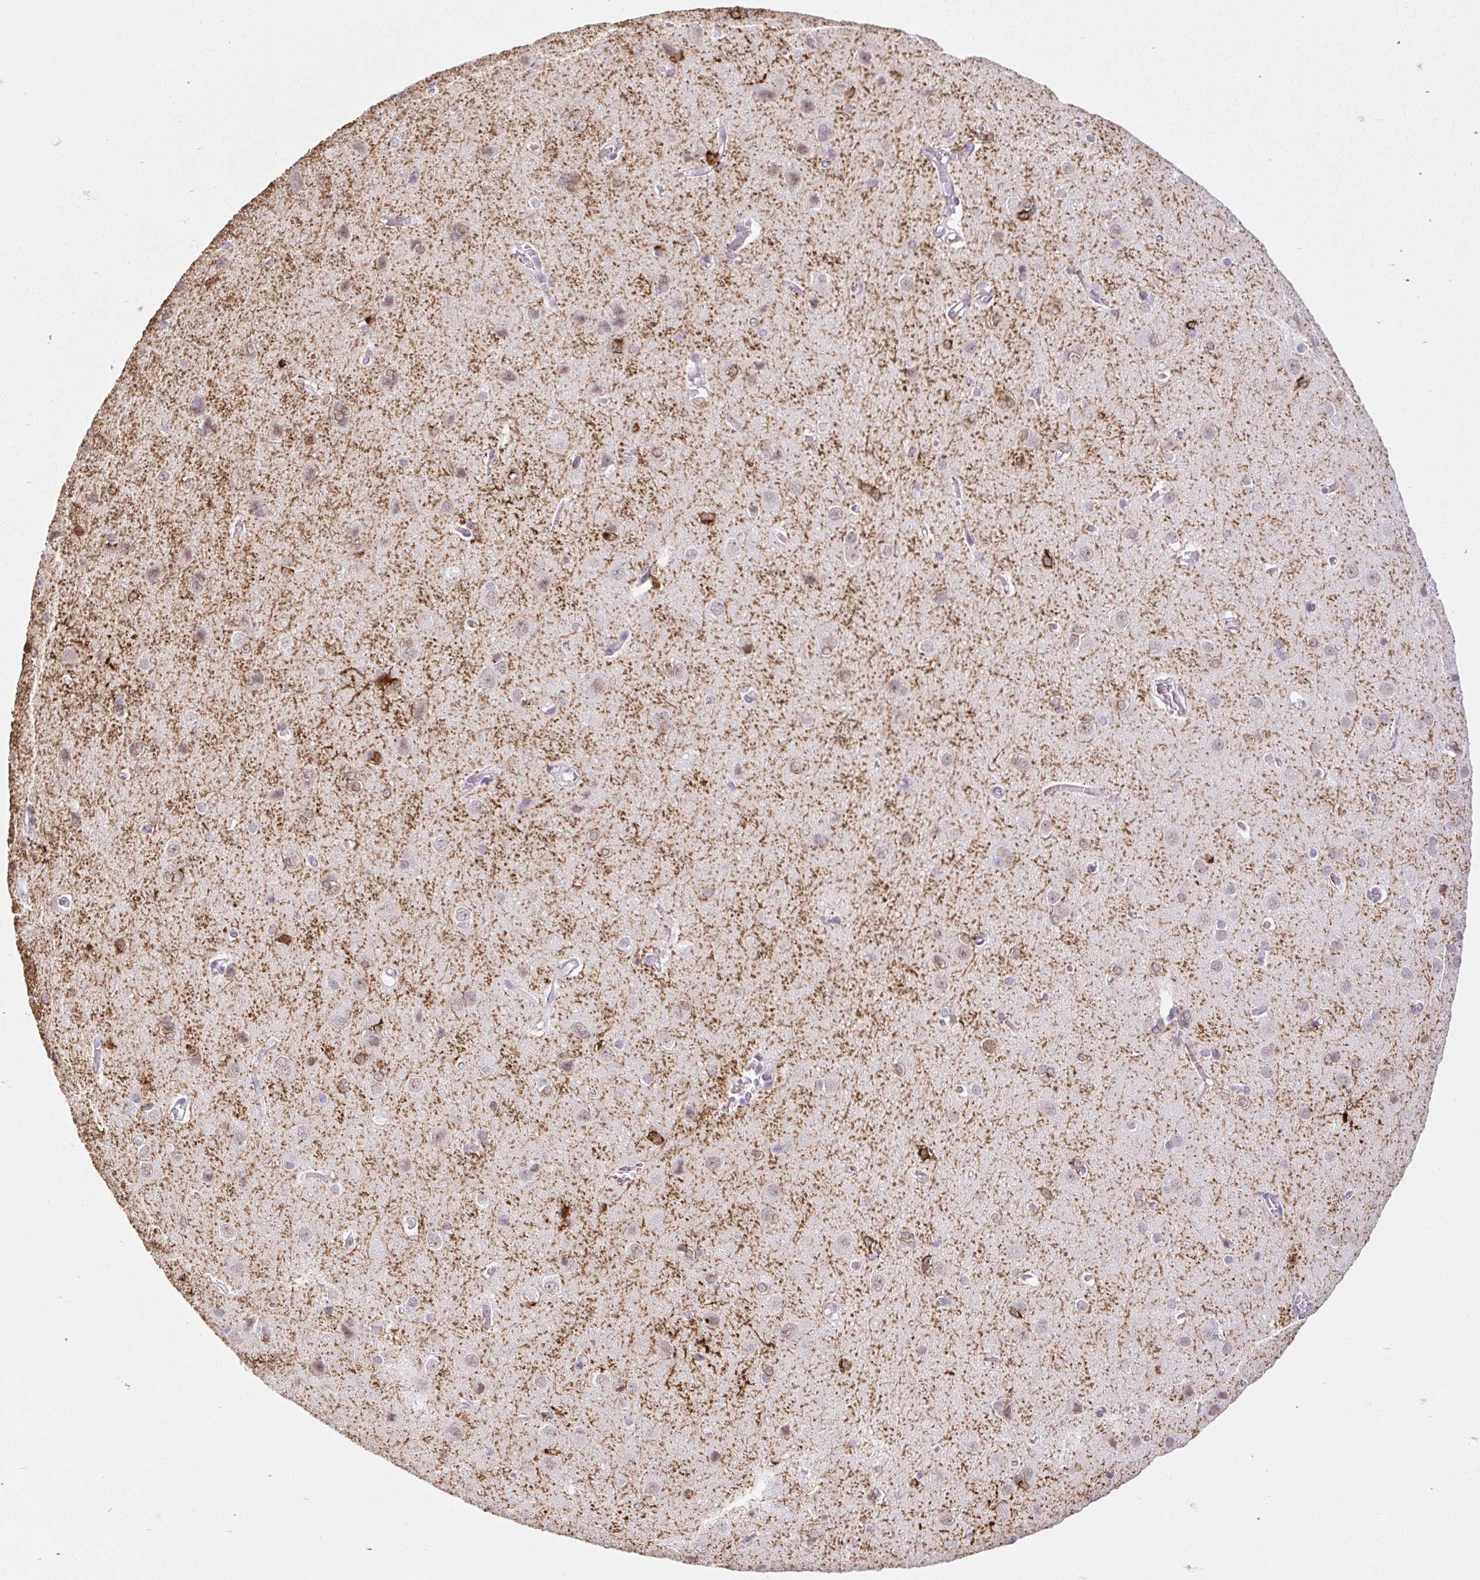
{"staining": {"intensity": "negative", "quantity": "none", "location": "none"}, "tissue": "cerebral cortex", "cell_type": "Endothelial cells", "image_type": "normal", "snomed": [{"axis": "morphology", "description": "Normal tissue, NOS"}, {"axis": "topography", "description": "Cerebral cortex"}], "caption": "High magnification brightfield microscopy of normal cerebral cortex stained with DAB (brown) and counterstained with hematoxylin (blue): endothelial cells show no significant positivity. Nuclei are stained in blue.", "gene": "BCAS1", "patient": {"sex": "male", "age": 37}}